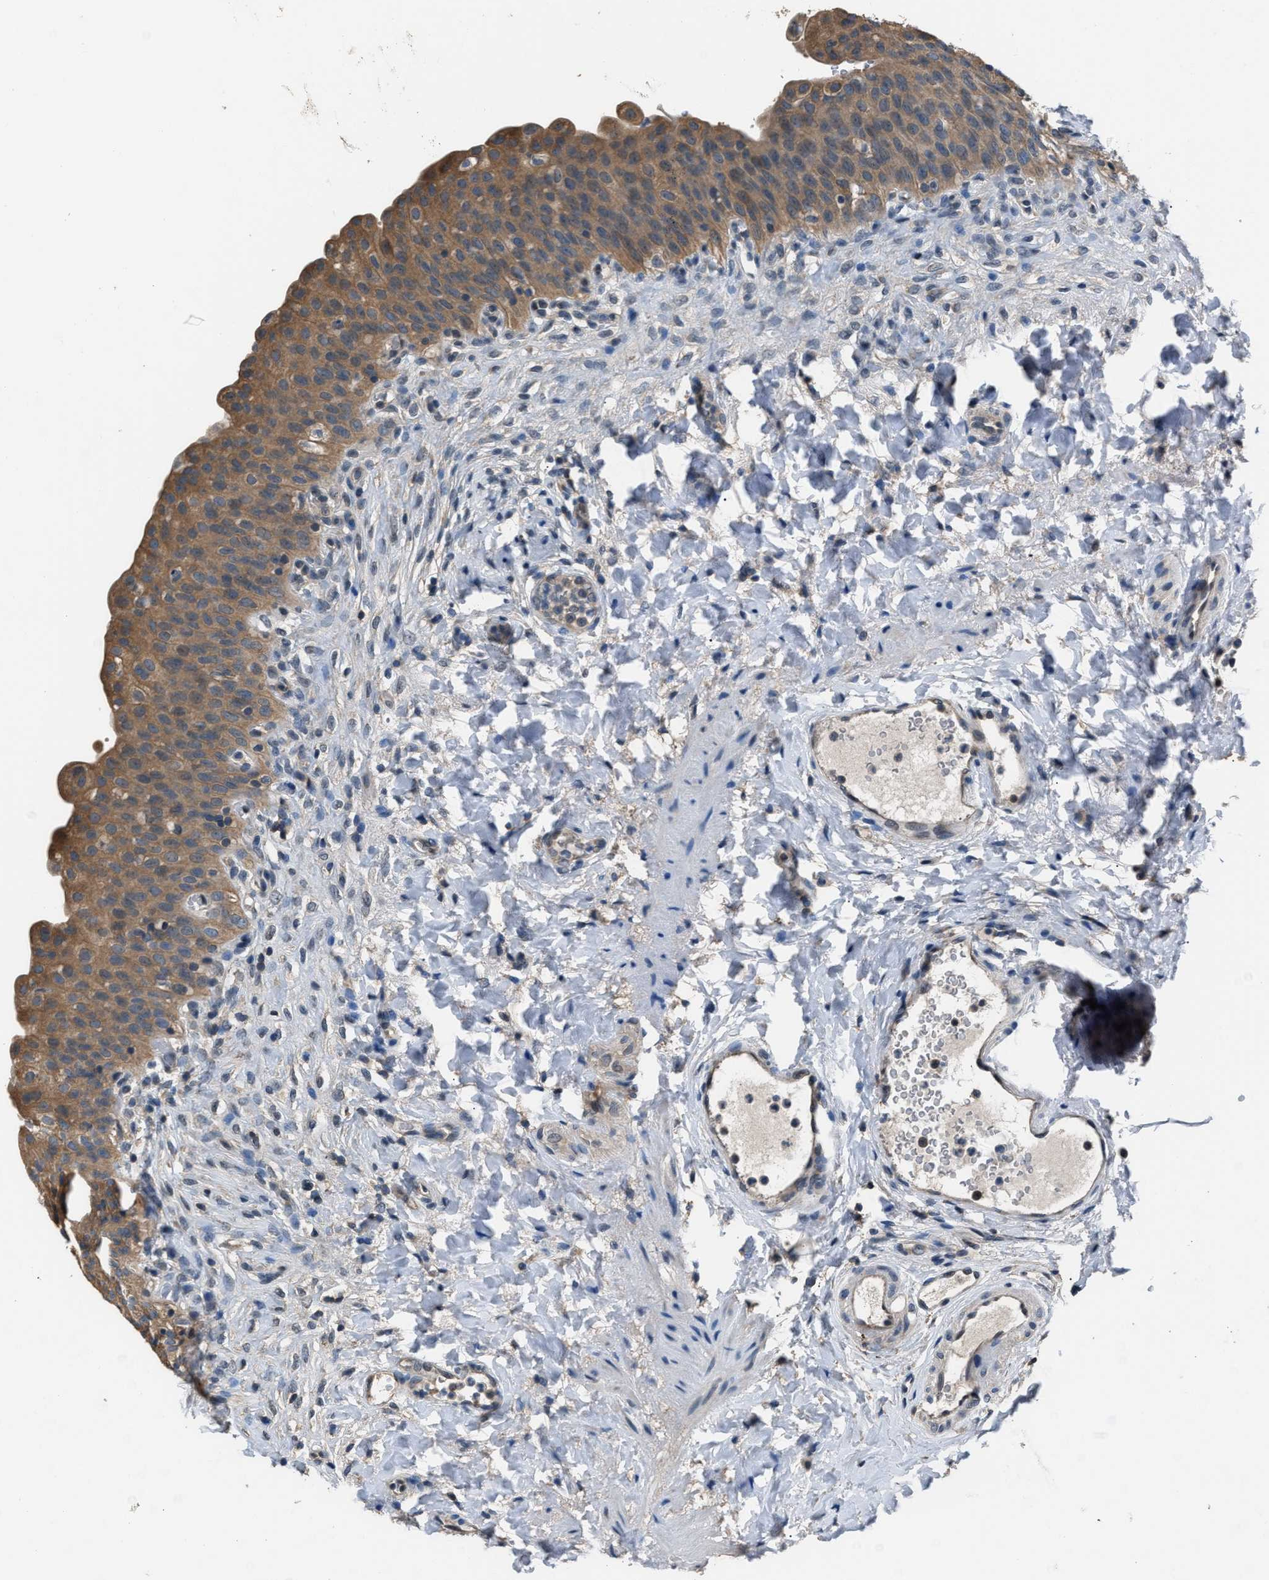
{"staining": {"intensity": "moderate", "quantity": ">75%", "location": "cytoplasmic/membranous"}, "tissue": "urinary bladder", "cell_type": "Urothelial cells", "image_type": "normal", "snomed": [{"axis": "morphology", "description": "Urothelial carcinoma, High grade"}, {"axis": "topography", "description": "Urinary bladder"}], "caption": "This micrograph shows benign urinary bladder stained with immunohistochemistry (IHC) to label a protein in brown. The cytoplasmic/membranous of urothelial cells show moderate positivity for the protein. Nuclei are counter-stained blue.", "gene": "ABCC9", "patient": {"sex": "male", "age": 46}}